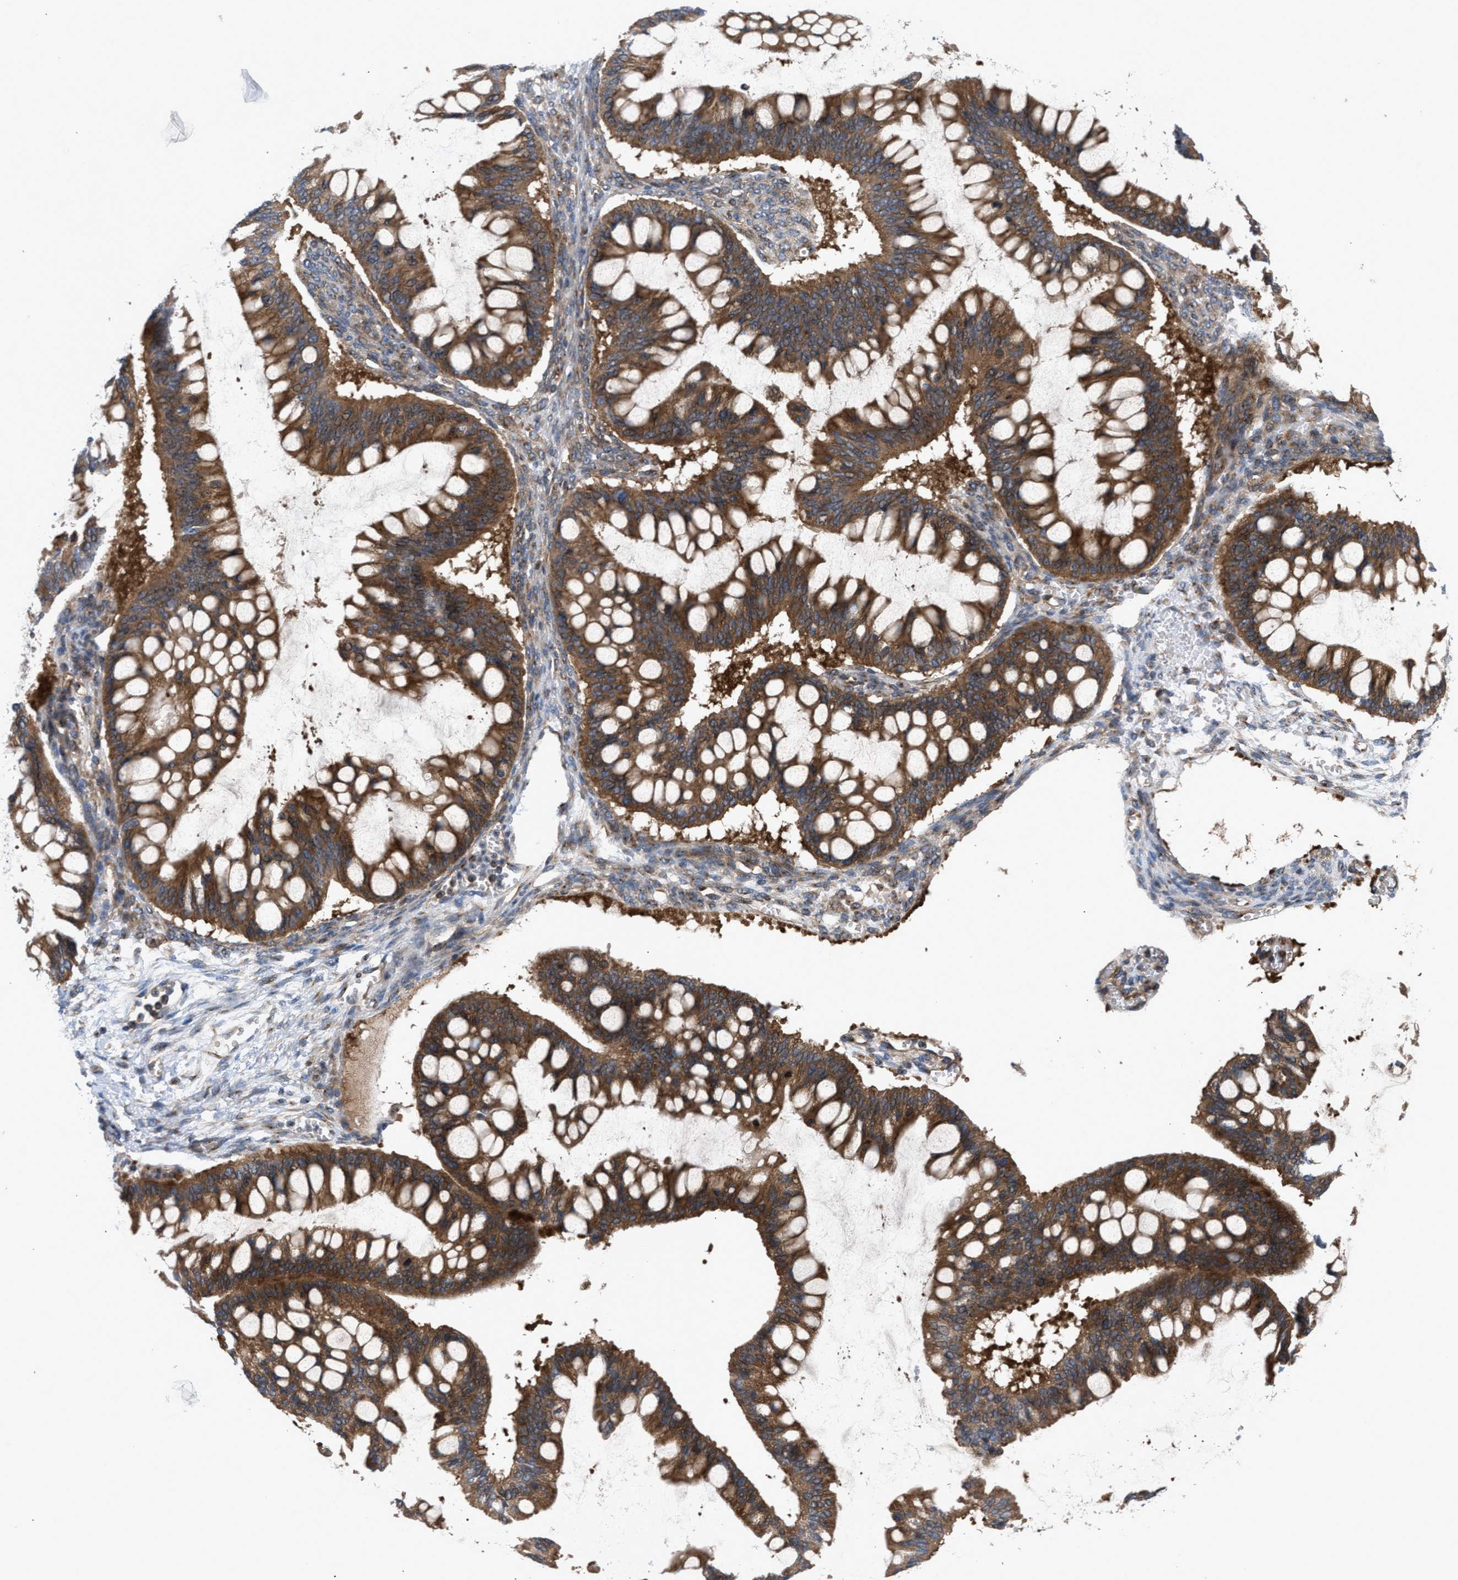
{"staining": {"intensity": "moderate", "quantity": ">75%", "location": "cytoplasmic/membranous"}, "tissue": "ovarian cancer", "cell_type": "Tumor cells", "image_type": "cancer", "snomed": [{"axis": "morphology", "description": "Cystadenocarcinoma, mucinous, NOS"}, {"axis": "topography", "description": "Ovary"}], "caption": "Ovarian cancer tissue demonstrates moderate cytoplasmic/membranous staining in approximately >75% of tumor cells", "gene": "LAPTM4B", "patient": {"sex": "female", "age": 73}}